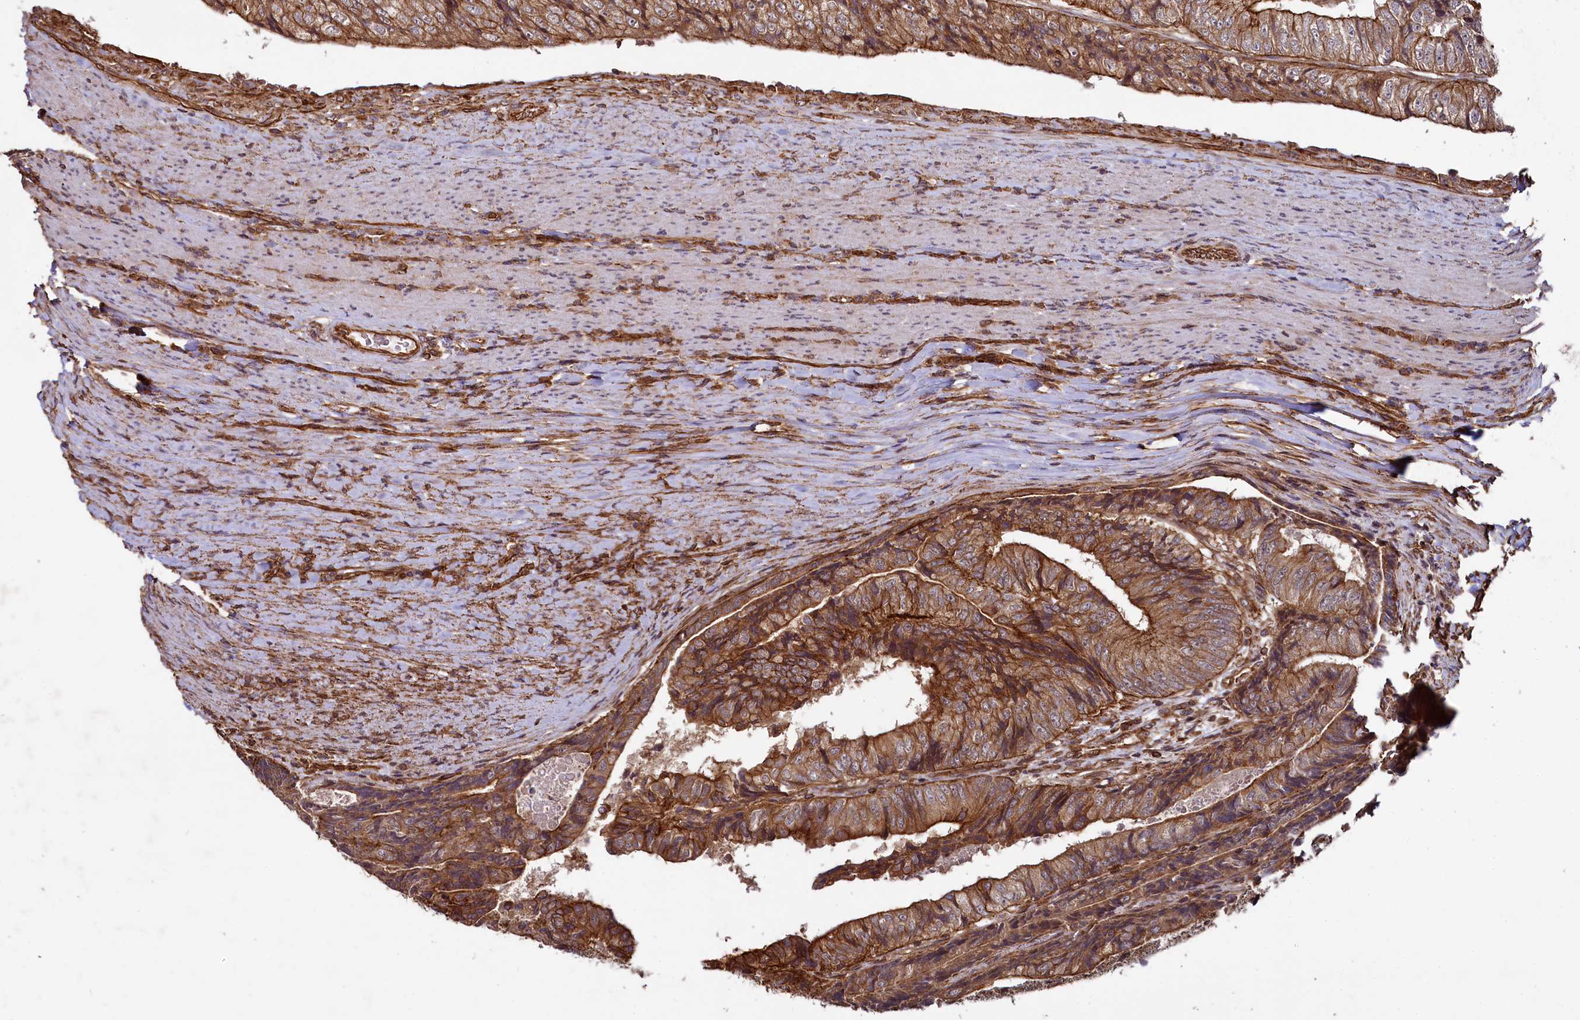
{"staining": {"intensity": "strong", "quantity": ">75%", "location": "cytoplasmic/membranous"}, "tissue": "colorectal cancer", "cell_type": "Tumor cells", "image_type": "cancer", "snomed": [{"axis": "morphology", "description": "Adenocarcinoma, NOS"}, {"axis": "topography", "description": "Colon"}], "caption": "Brown immunohistochemical staining in human colorectal cancer exhibits strong cytoplasmic/membranous staining in approximately >75% of tumor cells.", "gene": "SVIP", "patient": {"sex": "female", "age": 67}}